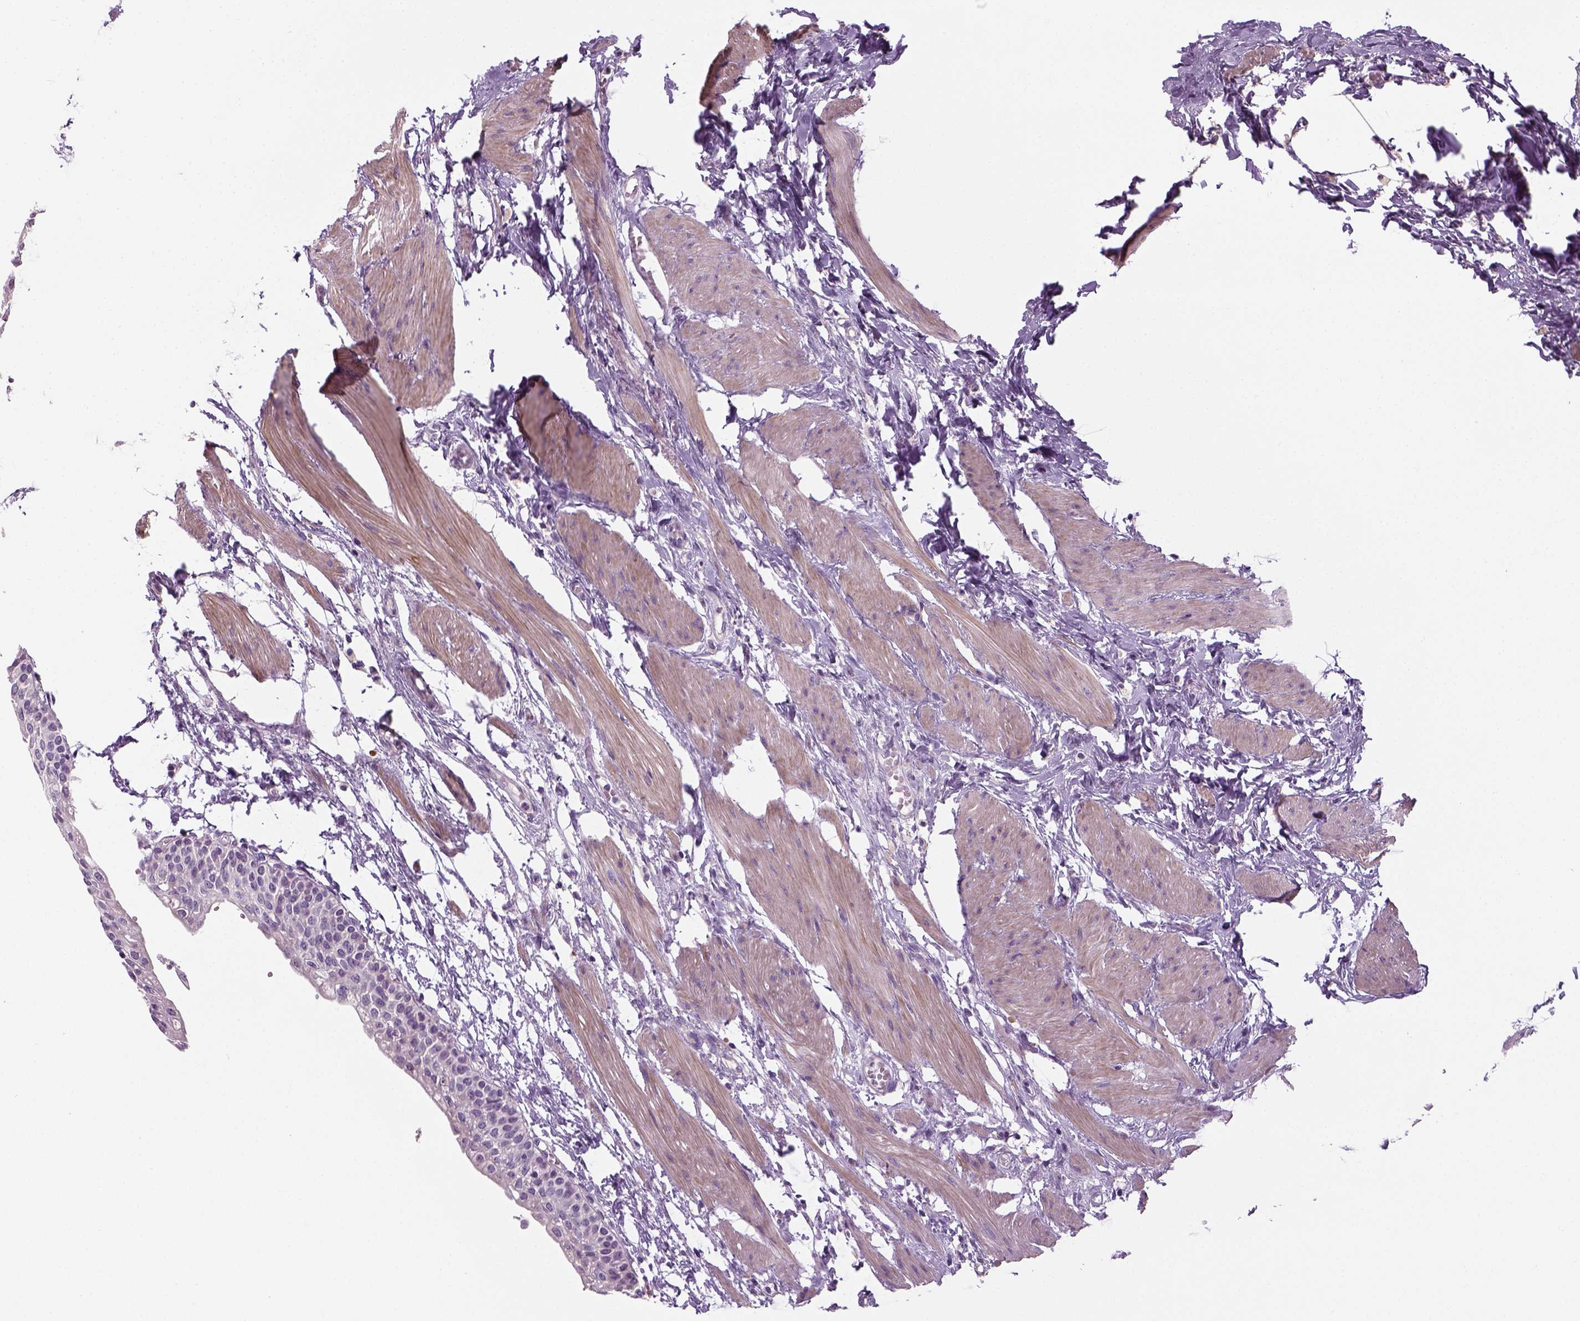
{"staining": {"intensity": "negative", "quantity": "none", "location": "none"}, "tissue": "urinary bladder", "cell_type": "Urothelial cells", "image_type": "normal", "snomed": [{"axis": "morphology", "description": "Normal tissue, NOS"}, {"axis": "topography", "description": "Urinary bladder"}, {"axis": "topography", "description": "Peripheral nerve tissue"}], "caption": "Immunohistochemistry (IHC) micrograph of normal human urinary bladder stained for a protein (brown), which displays no positivity in urothelial cells.", "gene": "ELOVL3", "patient": {"sex": "male", "age": 55}}